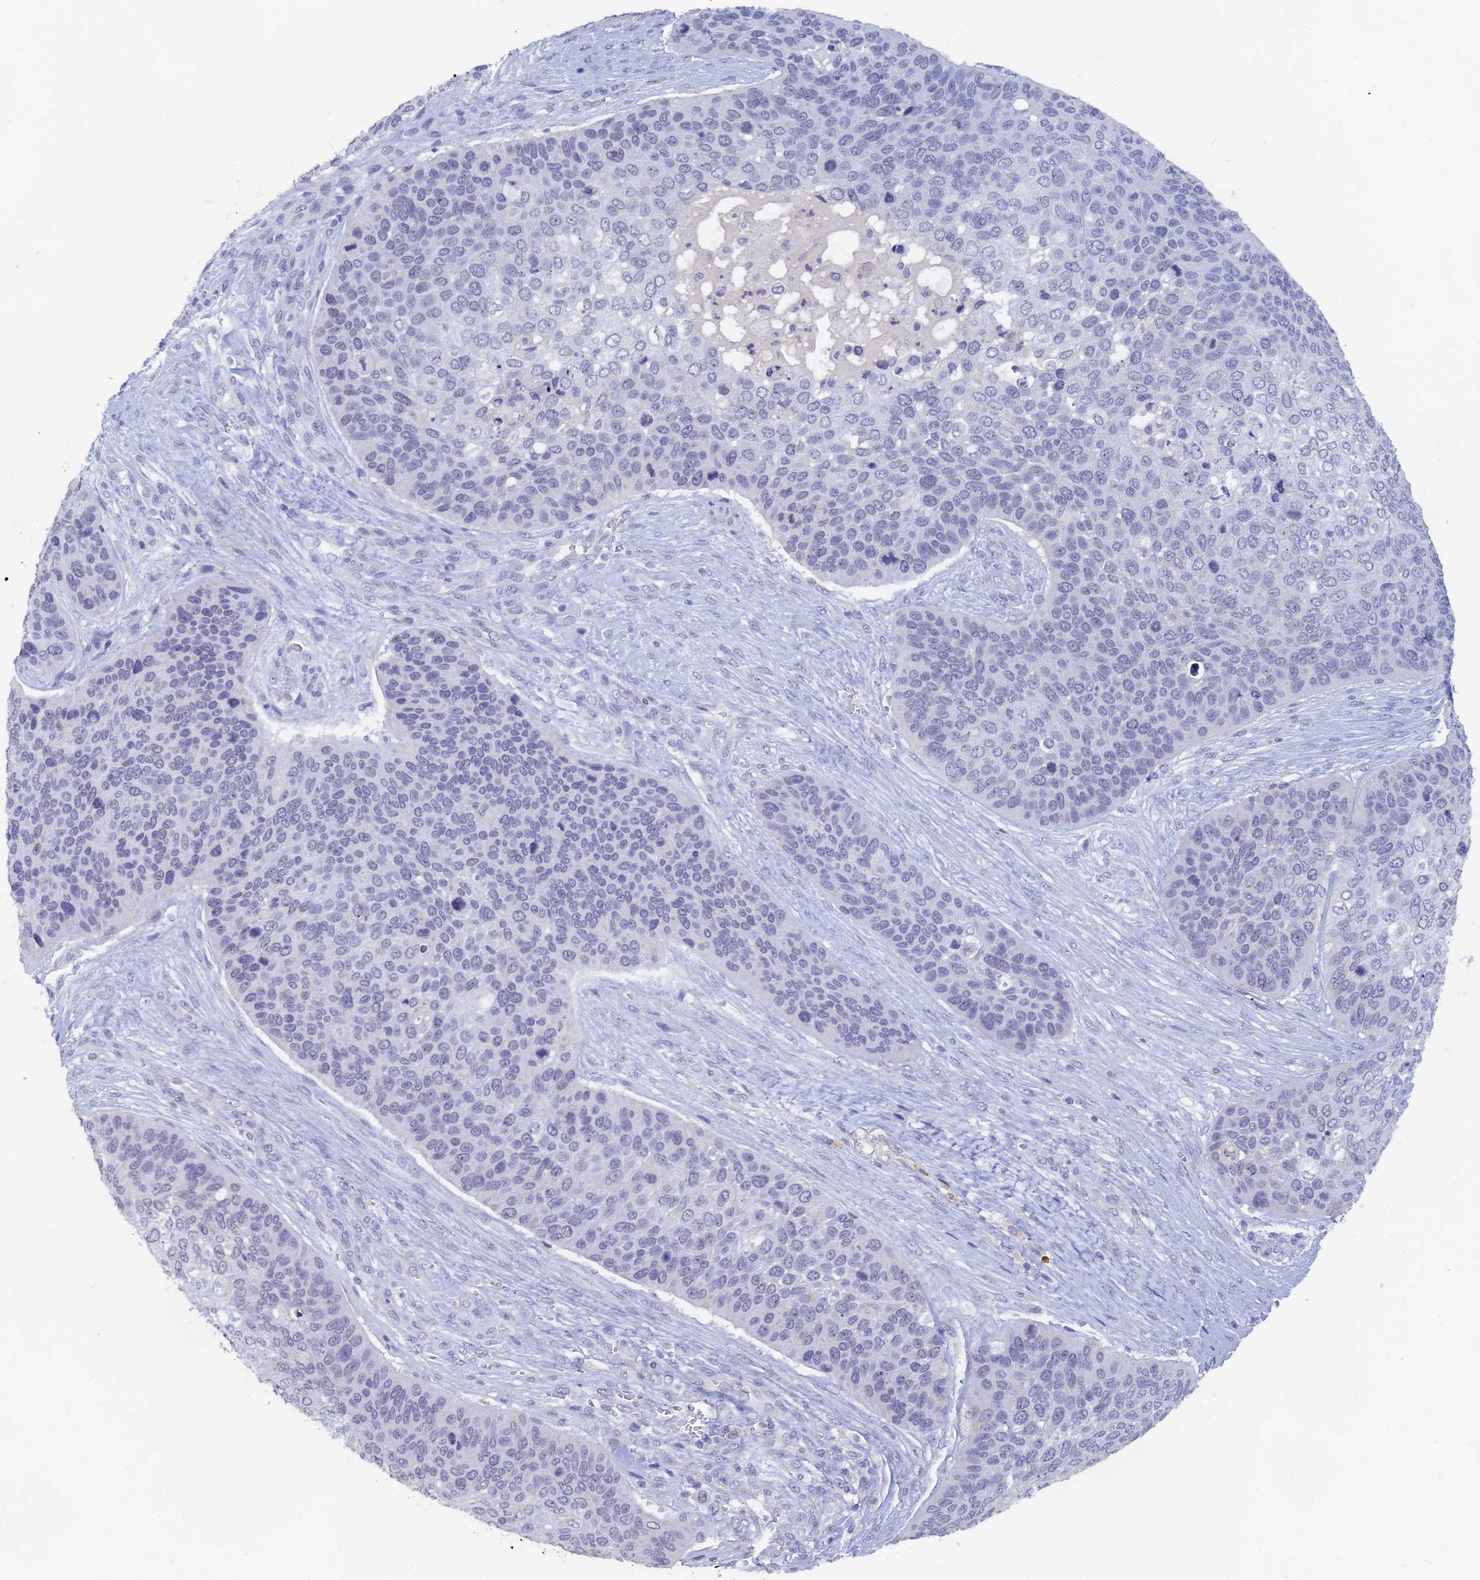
{"staining": {"intensity": "negative", "quantity": "none", "location": "none"}, "tissue": "skin cancer", "cell_type": "Tumor cells", "image_type": "cancer", "snomed": [{"axis": "morphology", "description": "Basal cell carcinoma"}, {"axis": "topography", "description": "Skin"}], "caption": "Immunohistochemical staining of skin basal cell carcinoma reveals no significant expression in tumor cells.", "gene": "LRIF1", "patient": {"sex": "female", "age": 74}}